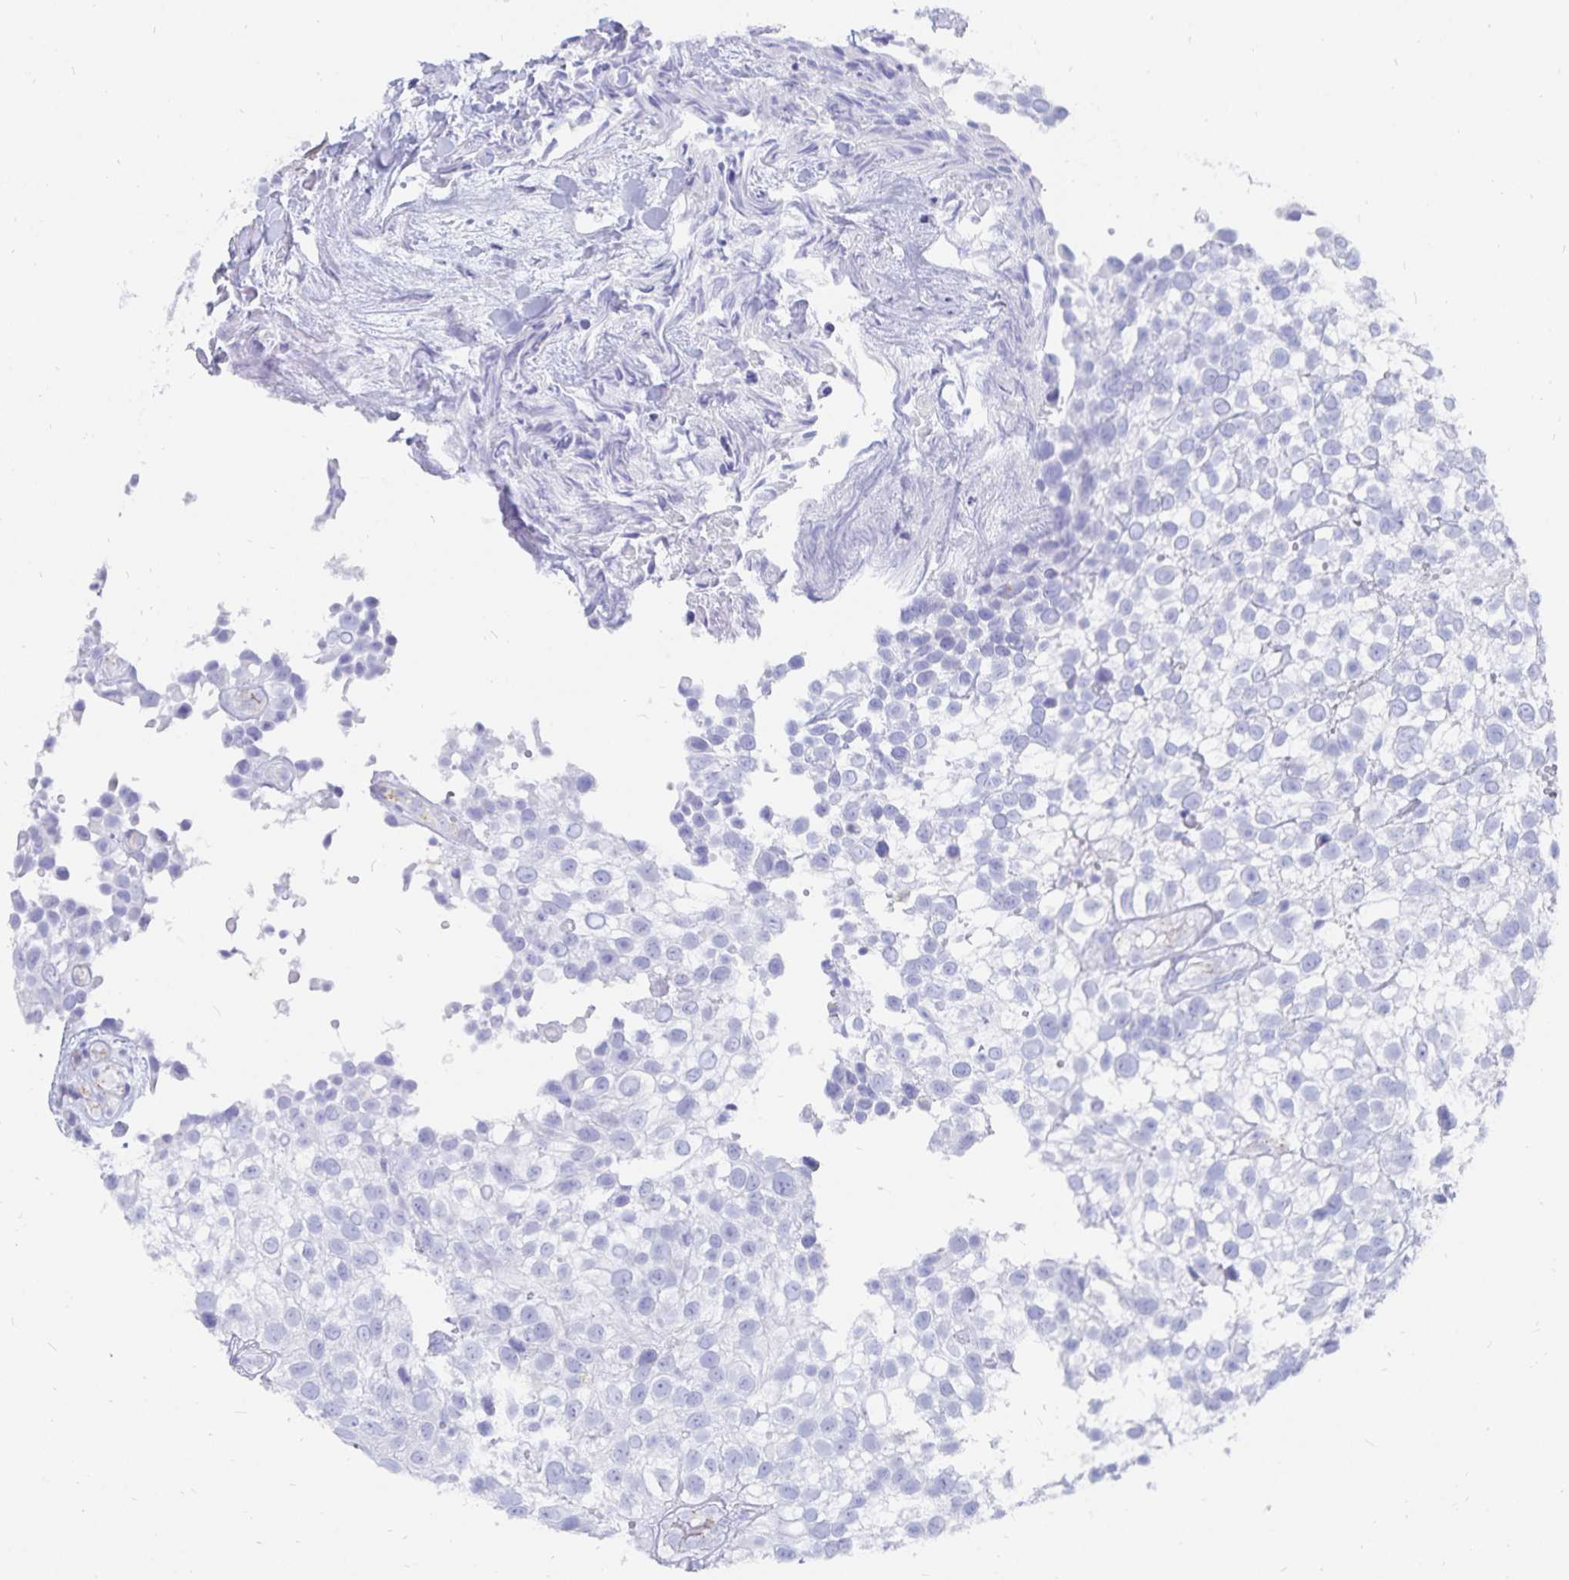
{"staining": {"intensity": "negative", "quantity": "none", "location": "none"}, "tissue": "urothelial cancer", "cell_type": "Tumor cells", "image_type": "cancer", "snomed": [{"axis": "morphology", "description": "Urothelial carcinoma, High grade"}, {"axis": "topography", "description": "Urinary bladder"}], "caption": "A high-resolution image shows IHC staining of urothelial cancer, which exhibits no significant expression in tumor cells.", "gene": "INSL5", "patient": {"sex": "male", "age": 56}}